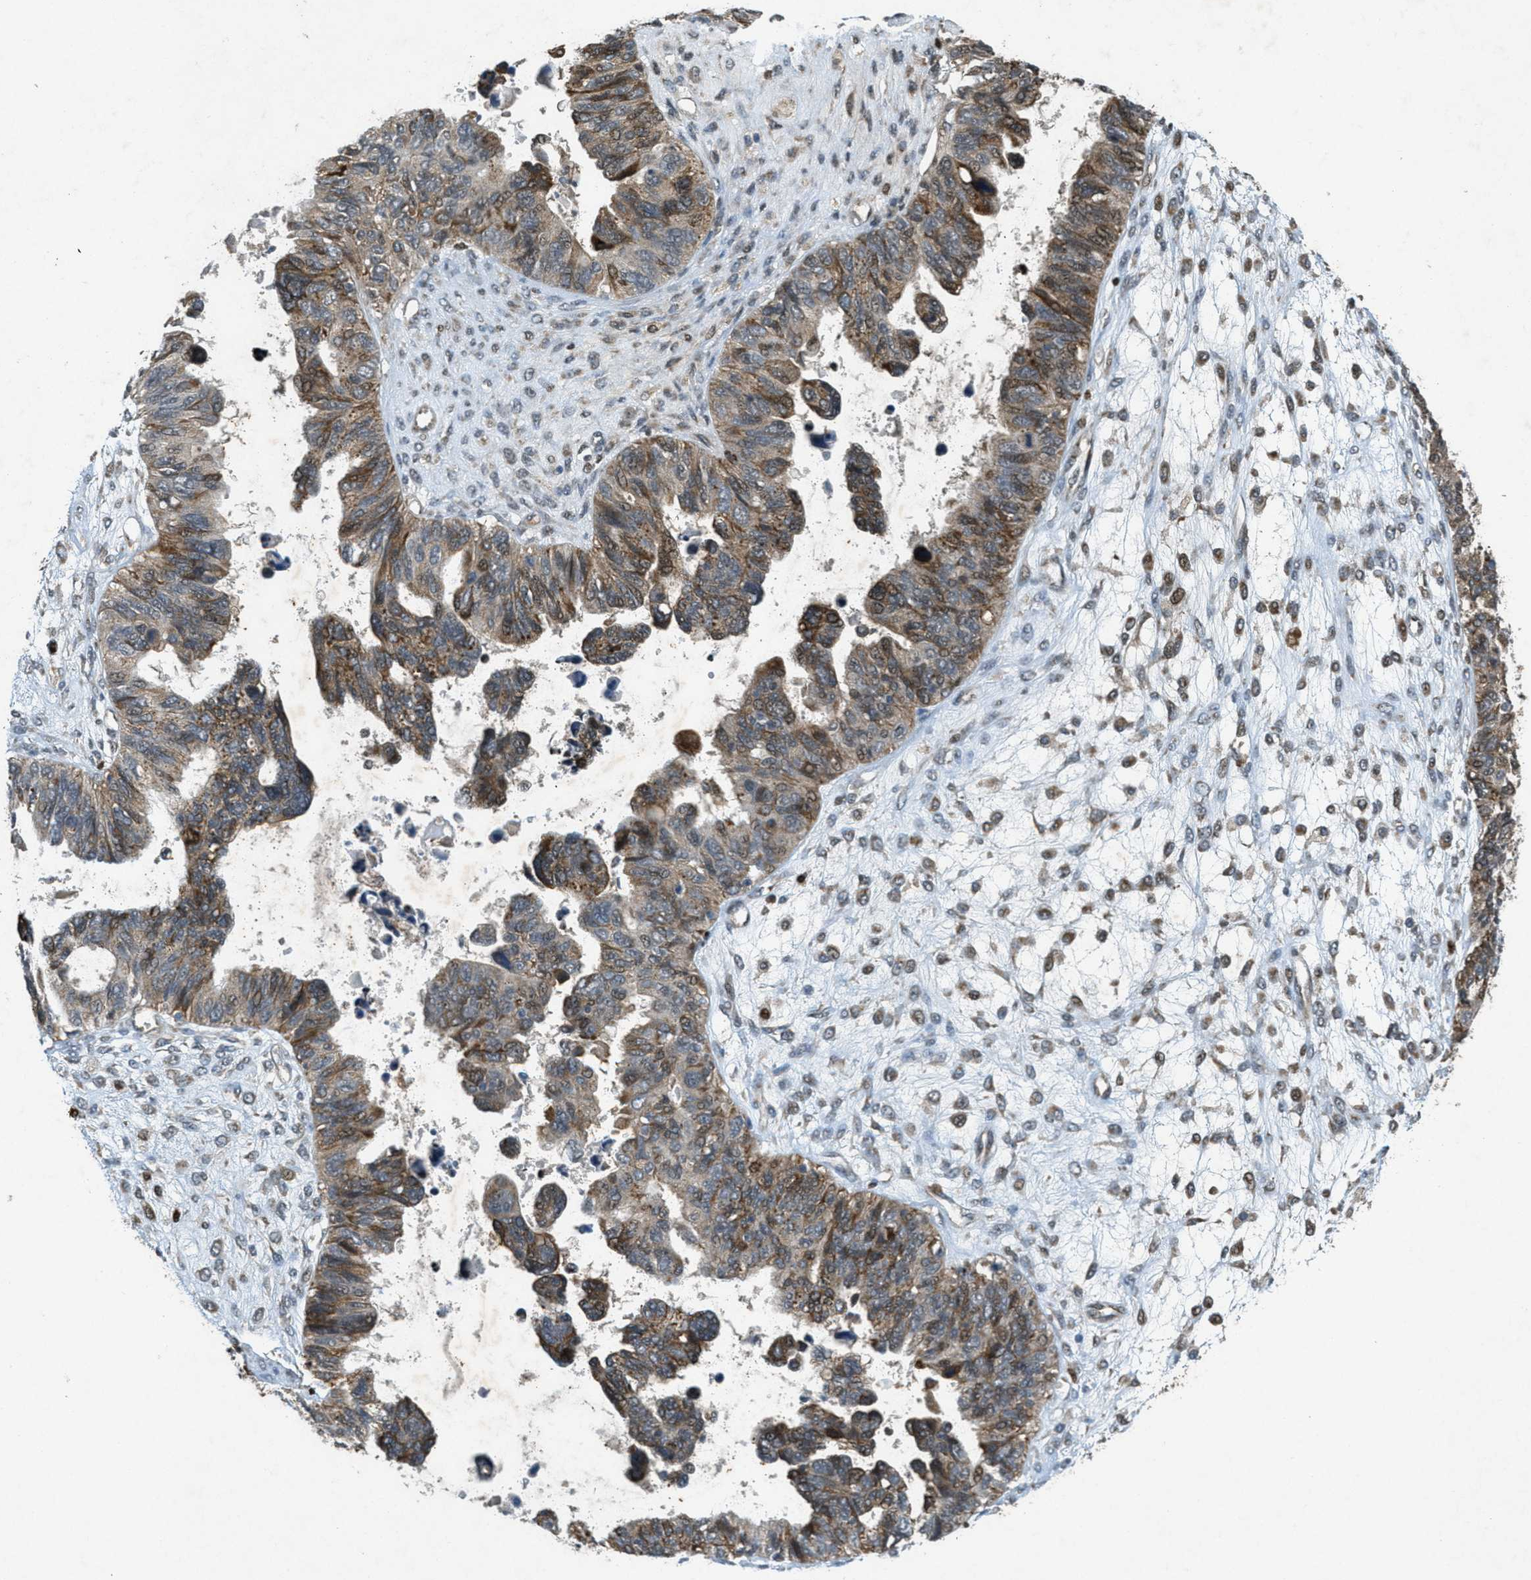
{"staining": {"intensity": "moderate", "quantity": ">75%", "location": "cytoplasmic/membranous"}, "tissue": "ovarian cancer", "cell_type": "Tumor cells", "image_type": "cancer", "snomed": [{"axis": "morphology", "description": "Cystadenocarcinoma, serous, NOS"}, {"axis": "topography", "description": "Ovary"}], "caption": "This is an image of immunohistochemistry (IHC) staining of ovarian cancer, which shows moderate expression in the cytoplasmic/membranous of tumor cells.", "gene": "PPP1R15A", "patient": {"sex": "female", "age": 79}}